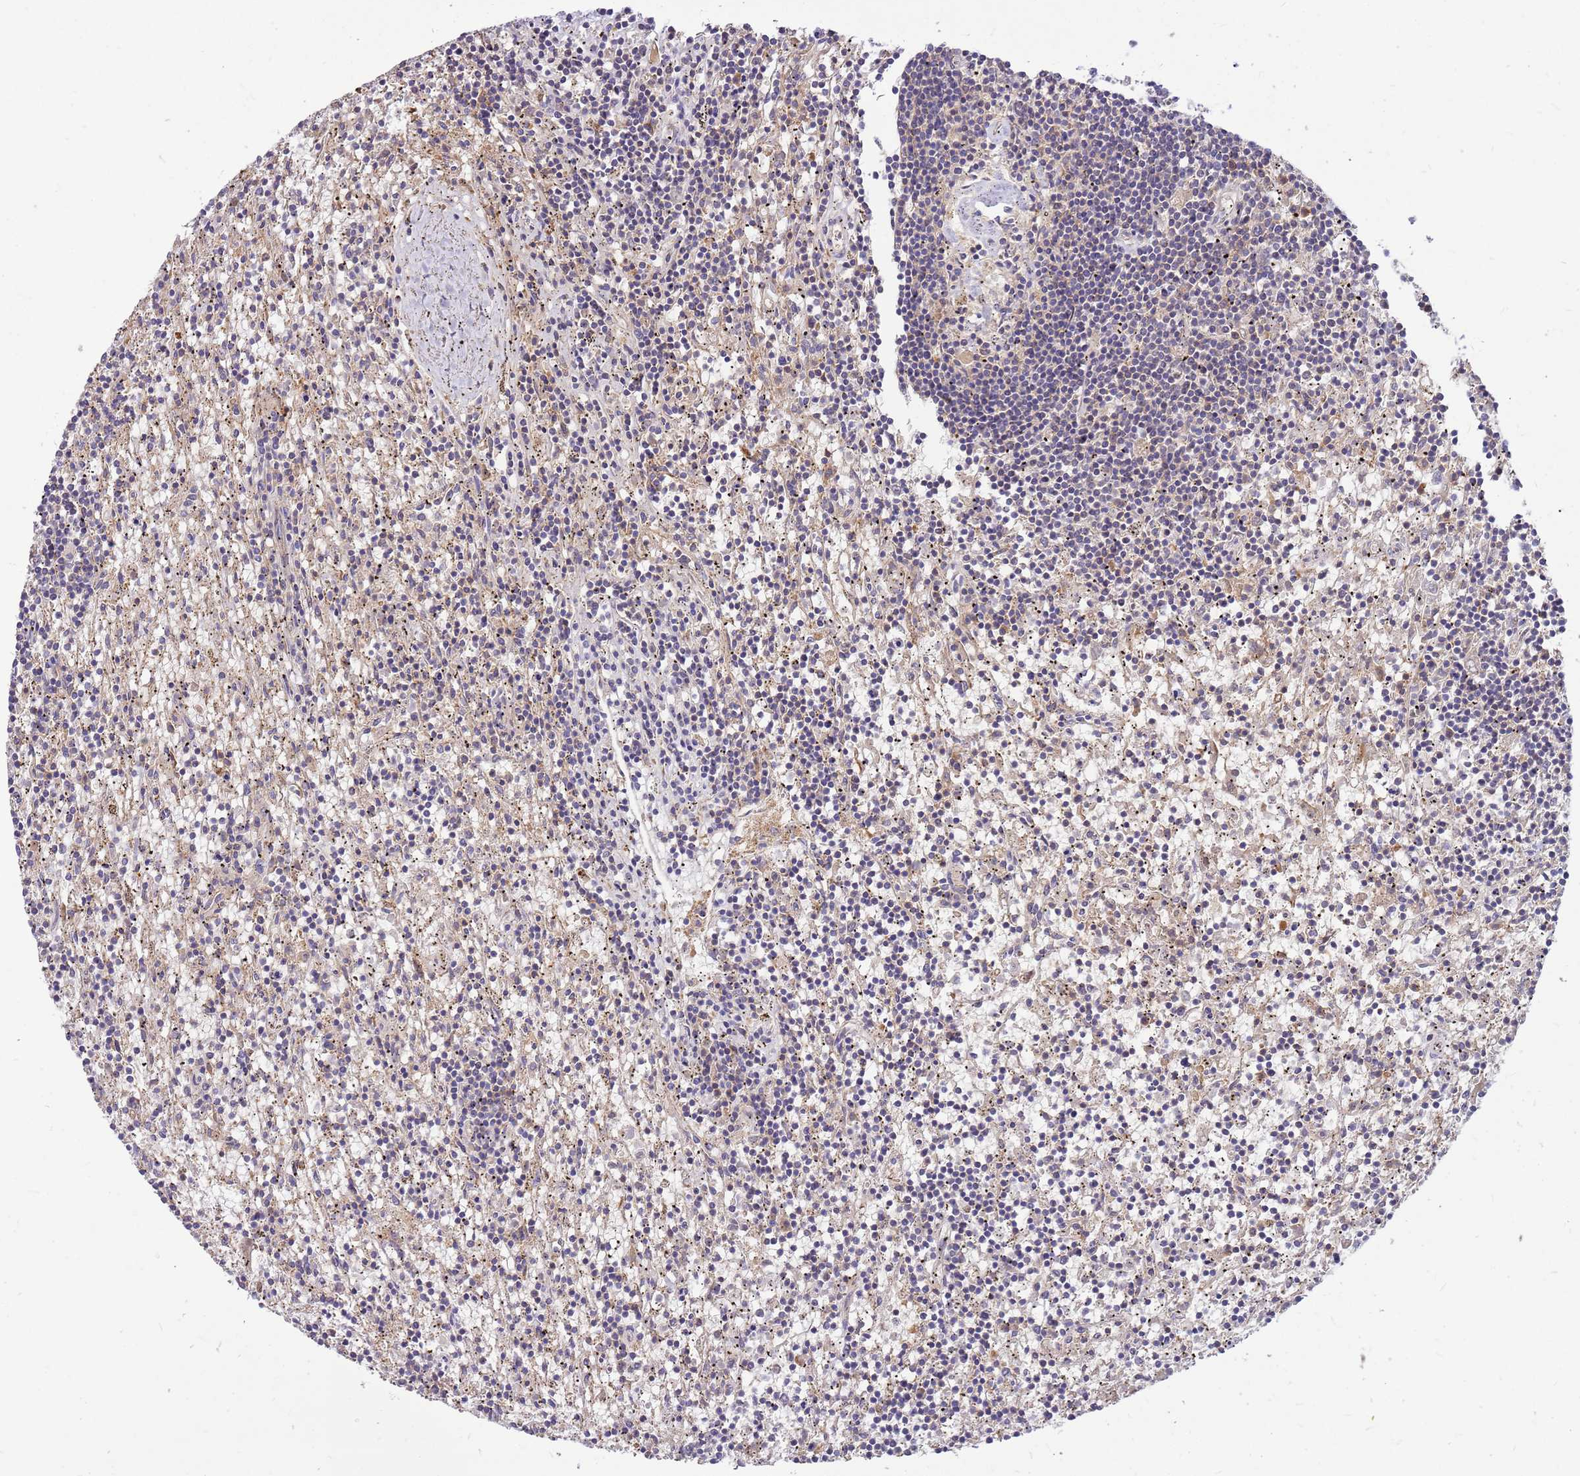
{"staining": {"intensity": "negative", "quantity": "none", "location": "none"}, "tissue": "lymphoma", "cell_type": "Tumor cells", "image_type": "cancer", "snomed": [{"axis": "morphology", "description": "Malignant lymphoma, non-Hodgkin's type, Low grade"}, {"axis": "topography", "description": "Spleen"}], "caption": "High power microscopy image of an IHC histopathology image of low-grade malignant lymphoma, non-Hodgkin's type, revealing no significant staining in tumor cells.", "gene": "MVD", "patient": {"sex": "male", "age": 76}}